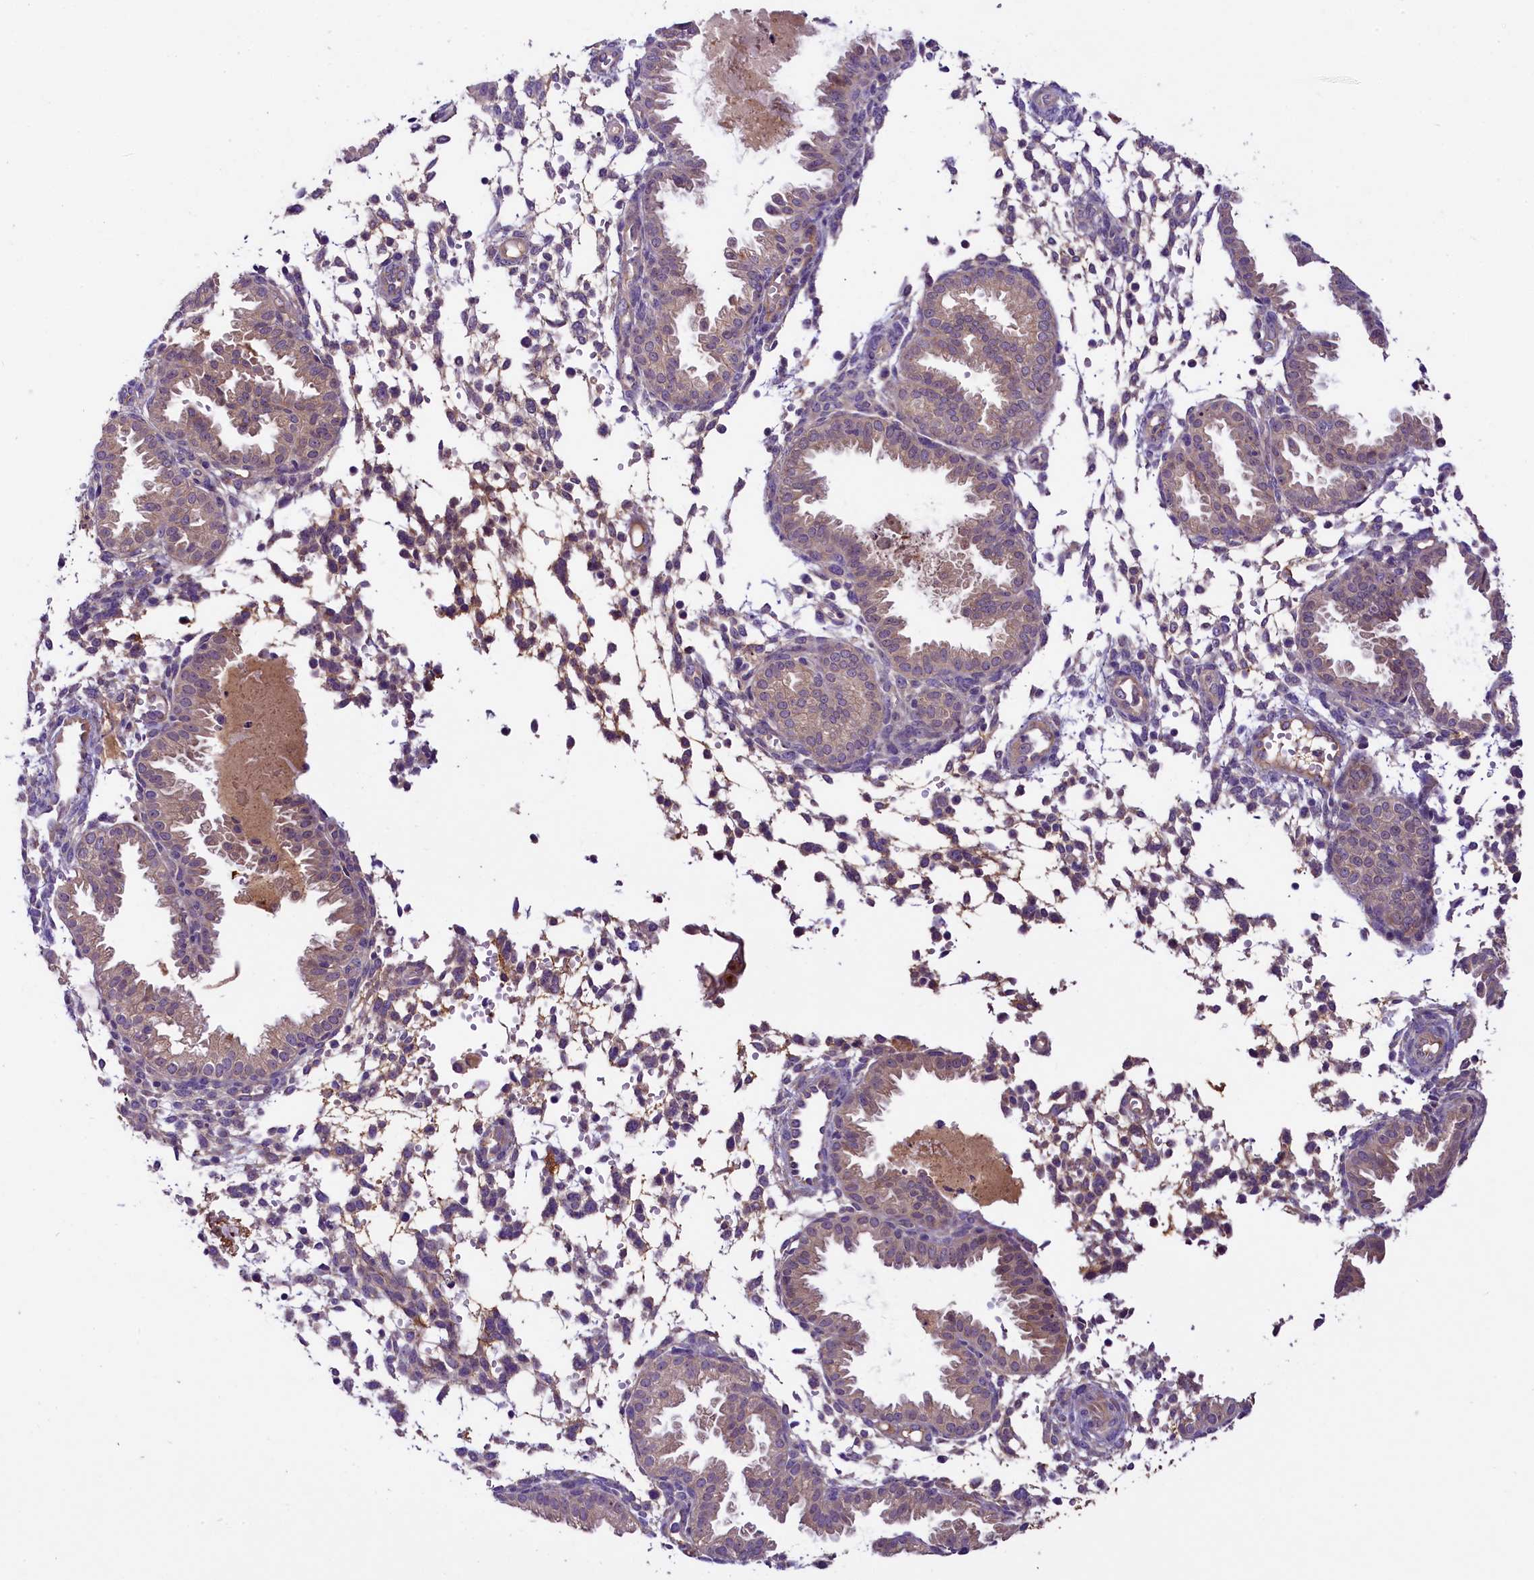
{"staining": {"intensity": "weak", "quantity": "<25%", "location": "cytoplasmic/membranous"}, "tissue": "endometrium", "cell_type": "Cells in endometrial stroma", "image_type": "normal", "snomed": [{"axis": "morphology", "description": "Normal tissue, NOS"}, {"axis": "topography", "description": "Endometrium"}], "caption": "Micrograph shows no significant protein staining in cells in endometrial stroma of normal endometrium. (DAB (3,3'-diaminobenzidine) IHC, high magnification).", "gene": "UBXN6", "patient": {"sex": "female", "age": 33}}